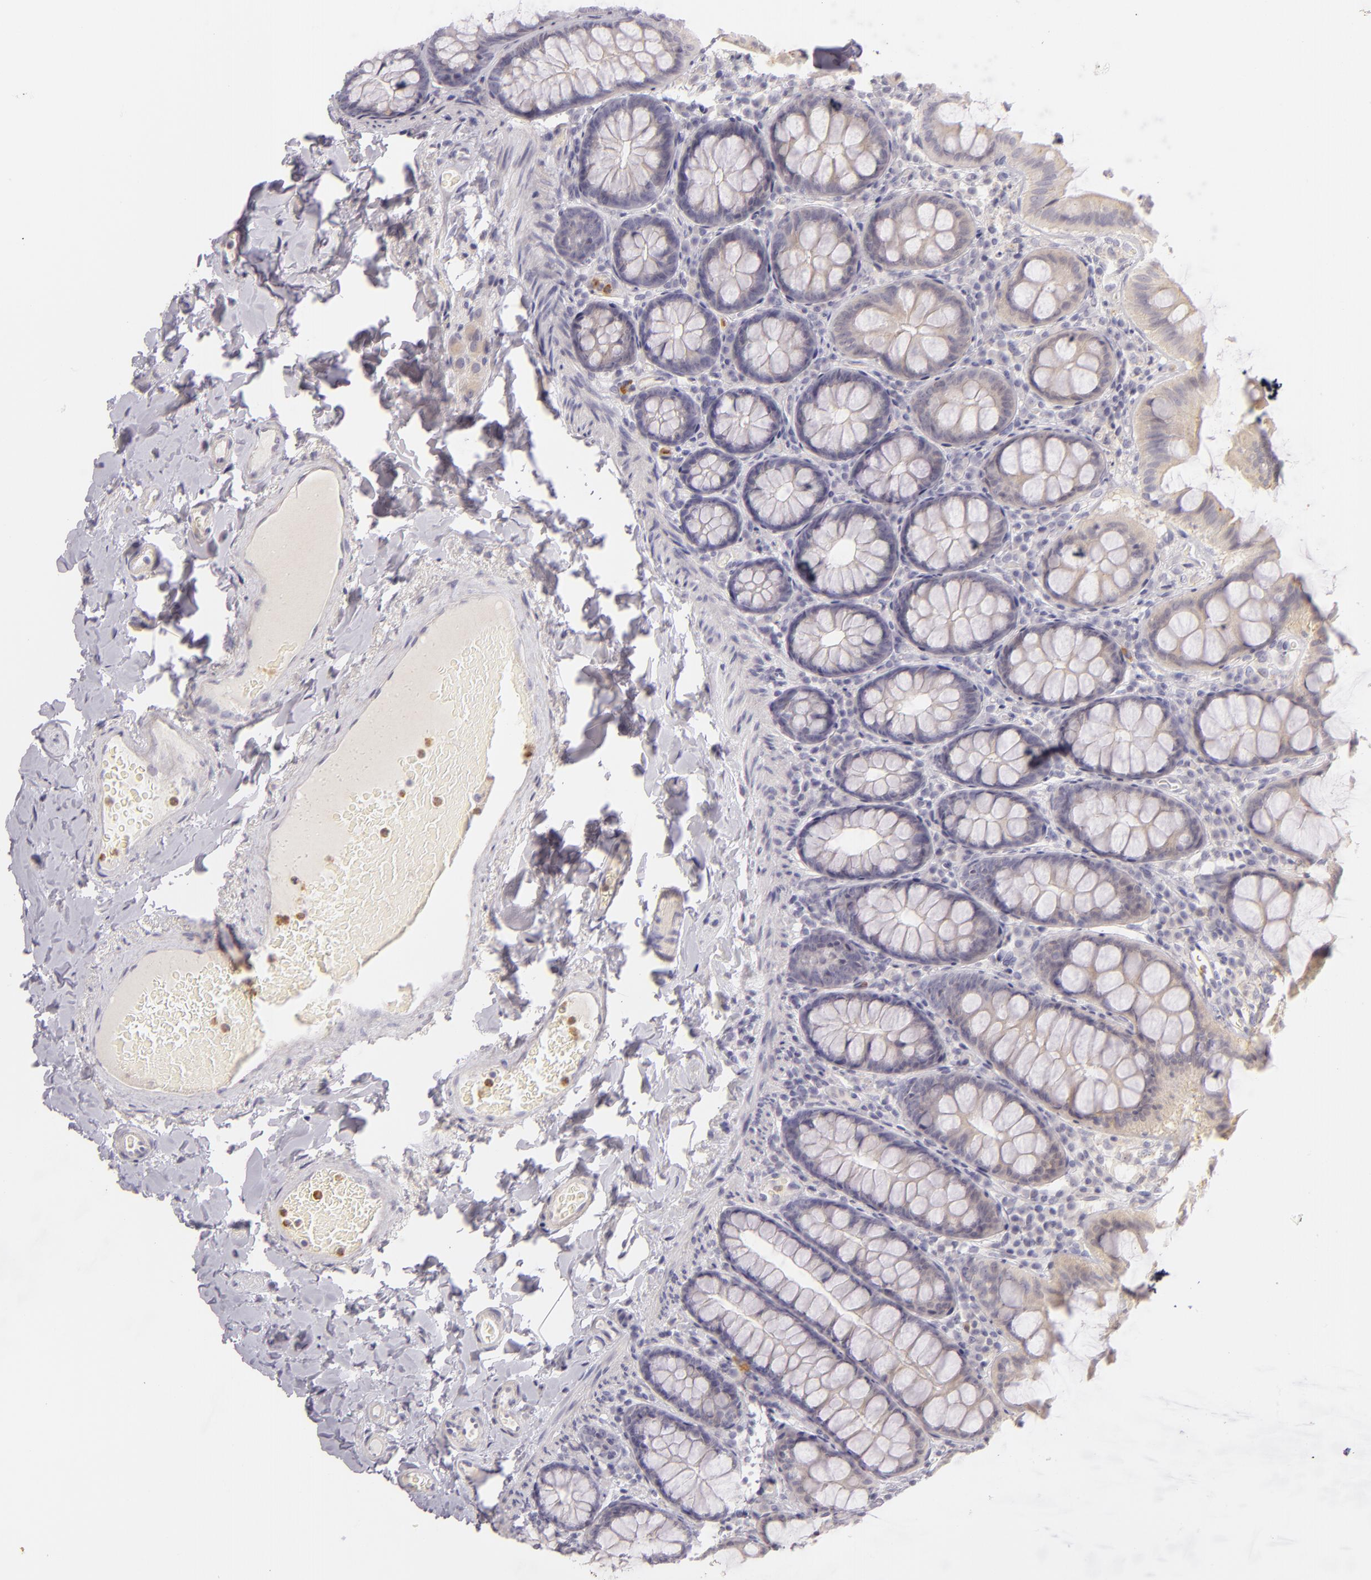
{"staining": {"intensity": "negative", "quantity": "none", "location": "none"}, "tissue": "colon", "cell_type": "Endothelial cells", "image_type": "normal", "snomed": [{"axis": "morphology", "description": "Normal tissue, NOS"}, {"axis": "topography", "description": "Colon"}], "caption": "IHC micrograph of normal colon: colon stained with DAB exhibits no significant protein positivity in endothelial cells.", "gene": "FAM181A", "patient": {"sex": "female", "age": 61}}